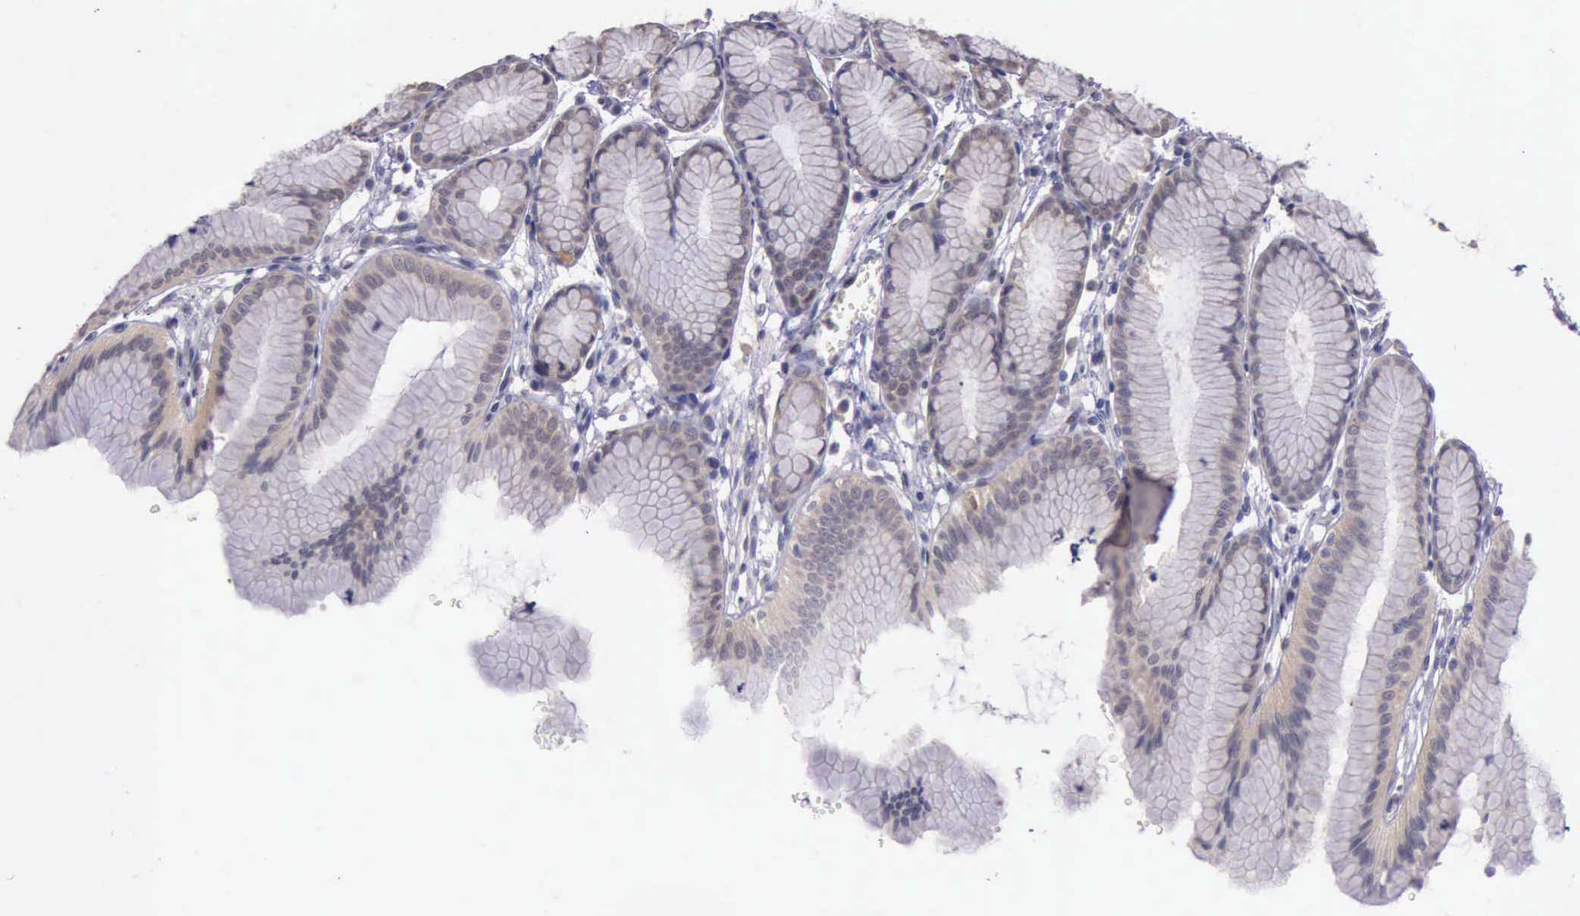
{"staining": {"intensity": "weak", "quantity": "25%-75%", "location": "cytoplasmic/membranous"}, "tissue": "stomach", "cell_type": "Glandular cells", "image_type": "normal", "snomed": [{"axis": "morphology", "description": "Normal tissue, NOS"}, {"axis": "topography", "description": "Stomach"}], "caption": "Immunohistochemistry (DAB) staining of normal human stomach demonstrates weak cytoplasmic/membranous protein expression in approximately 25%-75% of glandular cells. The staining is performed using DAB (3,3'-diaminobenzidine) brown chromogen to label protein expression. The nuclei are counter-stained blue using hematoxylin.", "gene": "PLEK2", "patient": {"sex": "male", "age": 42}}